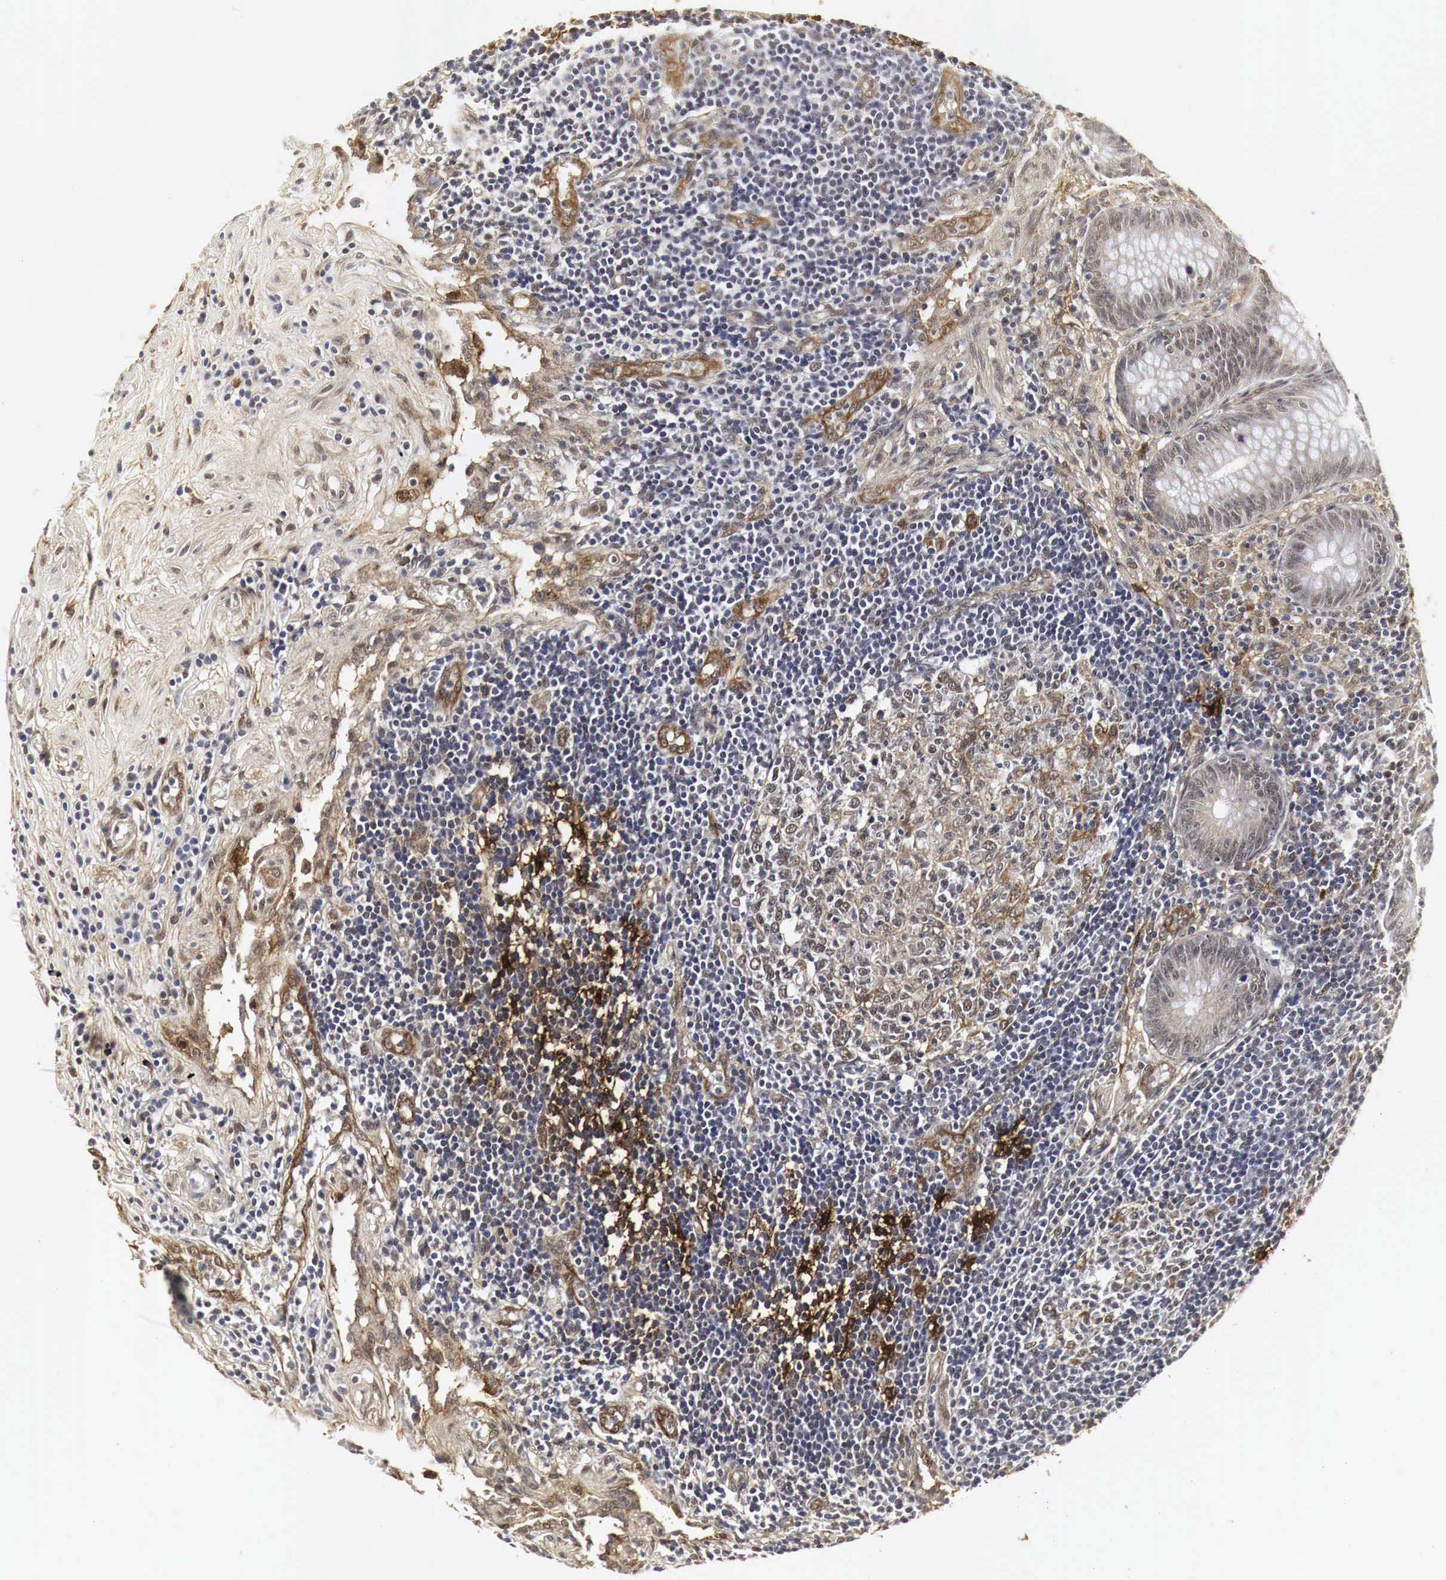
{"staining": {"intensity": "weak", "quantity": ">75%", "location": "nuclear"}, "tissue": "appendix", "cell_type": "Glandular cells", "image_type": "normal", "snomed": [{"axis": "morphology", "description": "Normal tissue, NOS"}, {"axis": "topography", "description": "Appendix"}], "caption": "Immunohistochemical staining of unremarkable appendix reveals weak nuclear protein staining in approximately >75% of glandular cells. (Brightfield microscopy of DAB IHC at high magnification).", "gene": "SPIN1", "patient": {"sex": "female", "age": 34}}